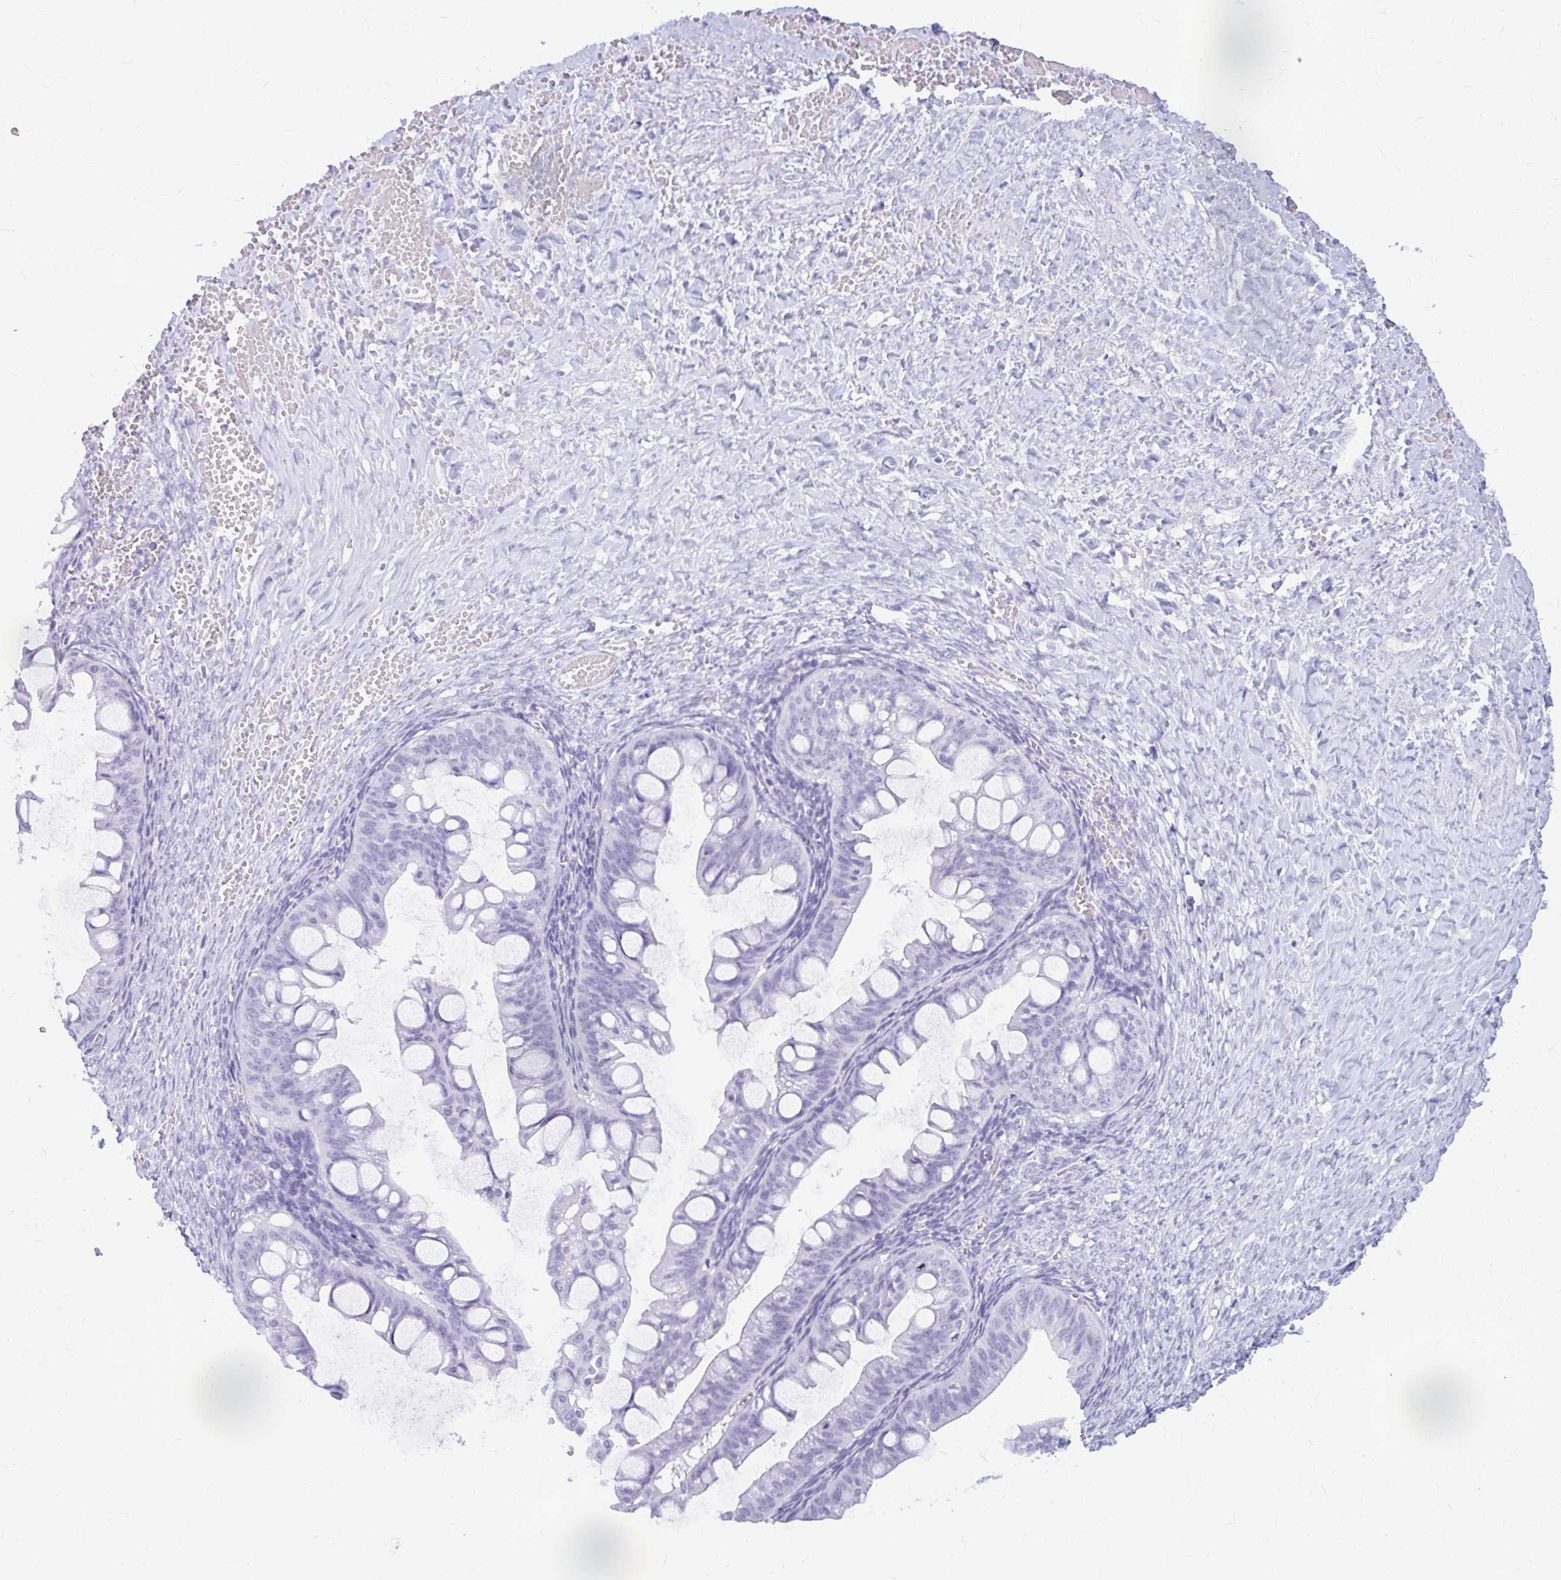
{"staining": {"intensity": "negative", "quantity": "none", "location": "none"}, "tissue": "ovarian cancer", "cell_type": "Tumor cells", "image_type": "cancer", "snomed": [{"axis": "morphology", "description": "Cystadenocarcinoma, mucinous, NOS"}, {"axis": "topography", "description": "Ovary"}], "caption": "The IHC histopathology image has no significant expression in tumor cells of ovarian cancer tissue. The staining was performed using DAB (3,3'-diaminobenzidine) to visualize the protein expression in brown, while the nuclei were stained in blue with hematoxylin (Magnification: 20x).", "gene": "KLHDC7A", "patient": {"sex": "female", "age": 73}}